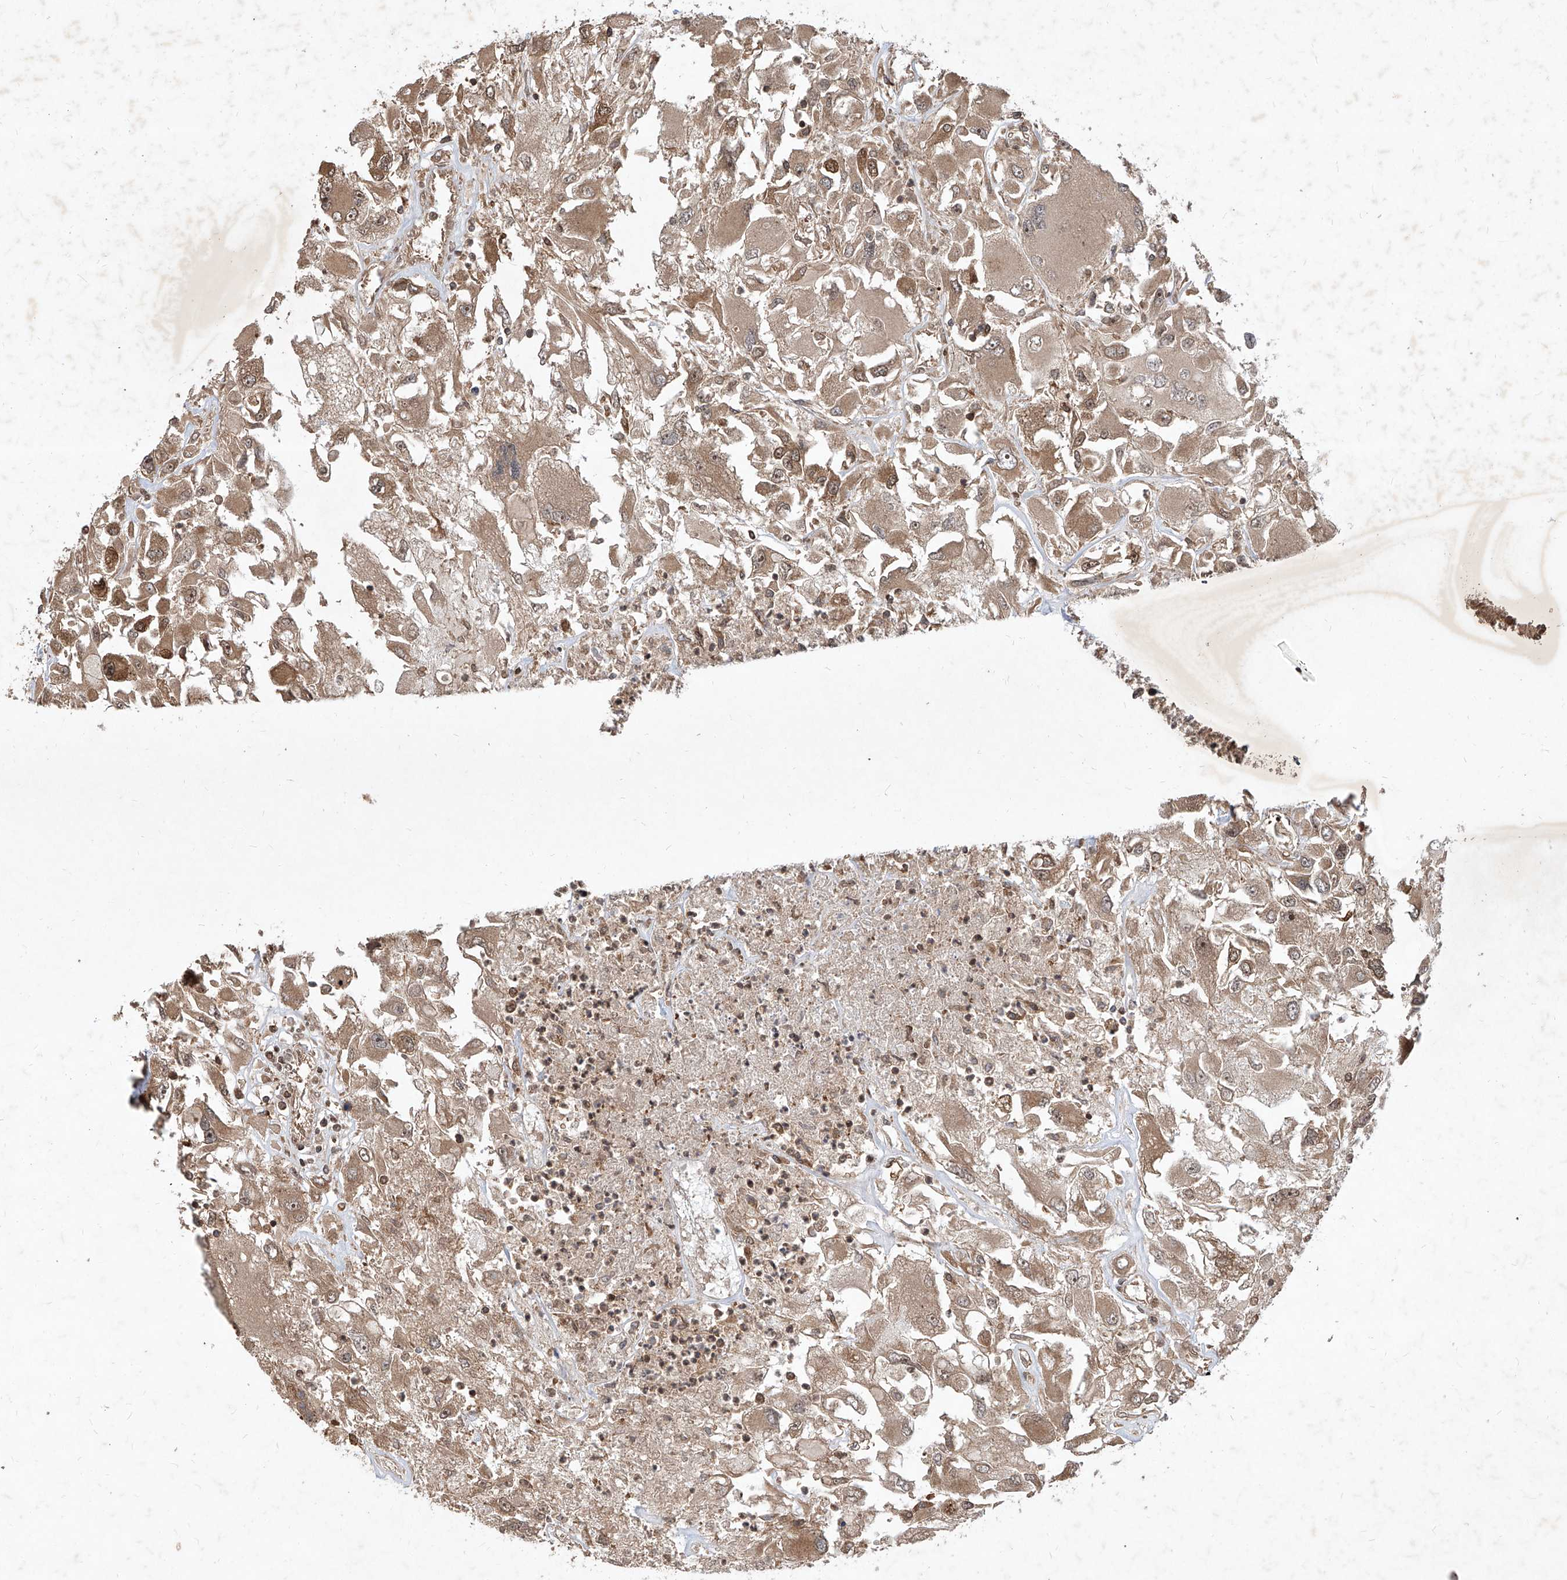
{"staining": {"intensity": "moderate", "quantity": ">75%", "location": "cytoplasmic/membranous,nuclear"}, "tissue": "renal cancer", "cell_type": "Tumor cells", "image_type": "cancer", "snomed": [{"axis": "morphology", "description": "Adenocarcinoma, NOS"}, {"axis": "topography", "description": "Kidney"}], "caption": "IHC micrograph of renal cancer (adenocarcinoma) stained for a protein (brown), which exhibits medium levels of moderate cytoplasmic/membranous and nuclear staining in approximately >75% of tumor cells.", "gene": "MAGED2", "patient": {"sex": "female", "age": 52}}